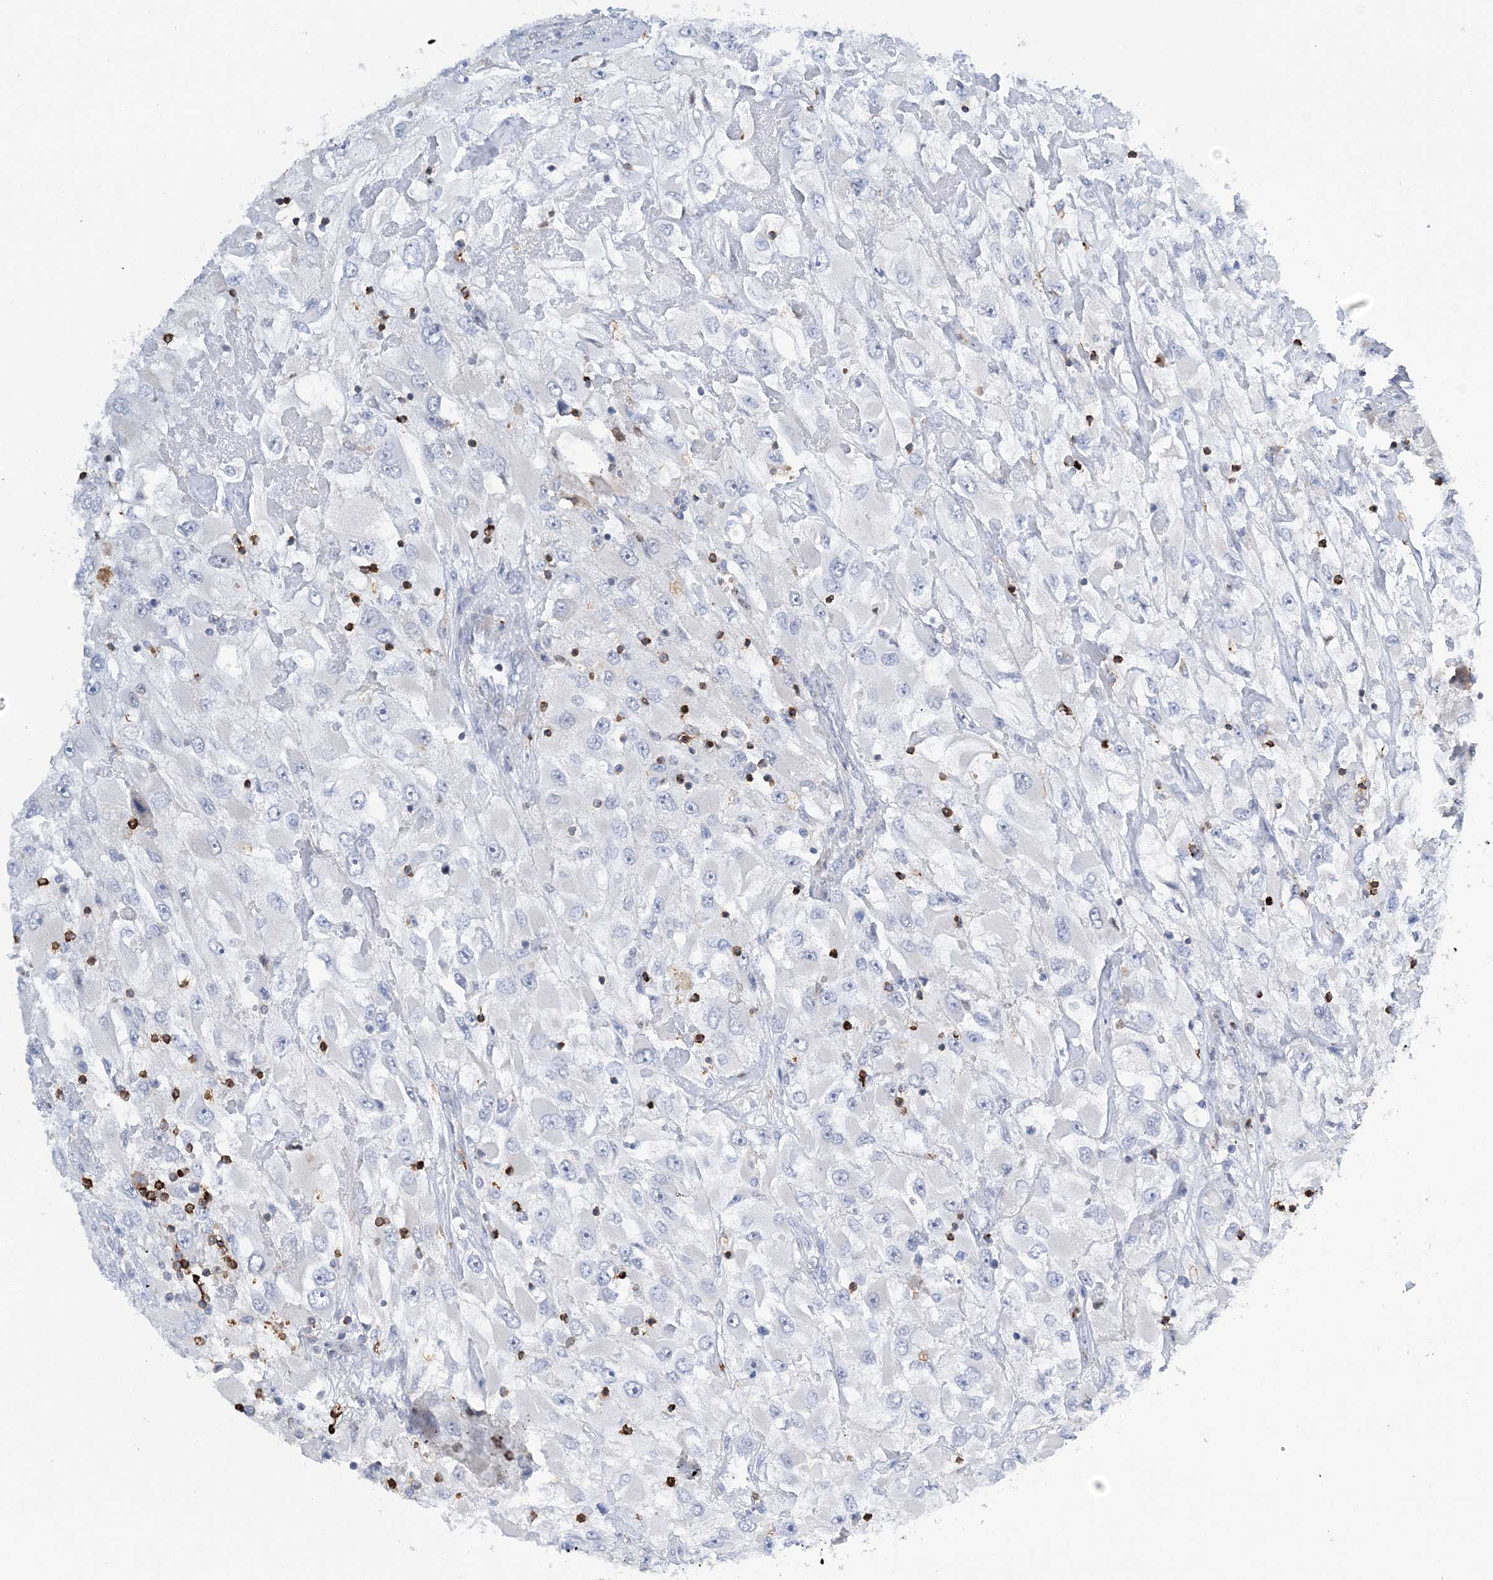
{"staining": {"intensity": "negative", "quantity": "none", "location": "none"}, "tissue": "renal cancer", "cell_type": "Tumor cells", "image_type": "cancer", "snomed": [{"axis": "morphology", "description": "Adenocarcinoma, NOS"}, {"axis": "topography", "description": "Kidney"}], "caption": "This is a micrograph of IHC staining of renal adenocarcinoma, which shows no positivity in tumor cells.", "gene": "PRMT9", "patient": {"sex": "female", "age": 52}}